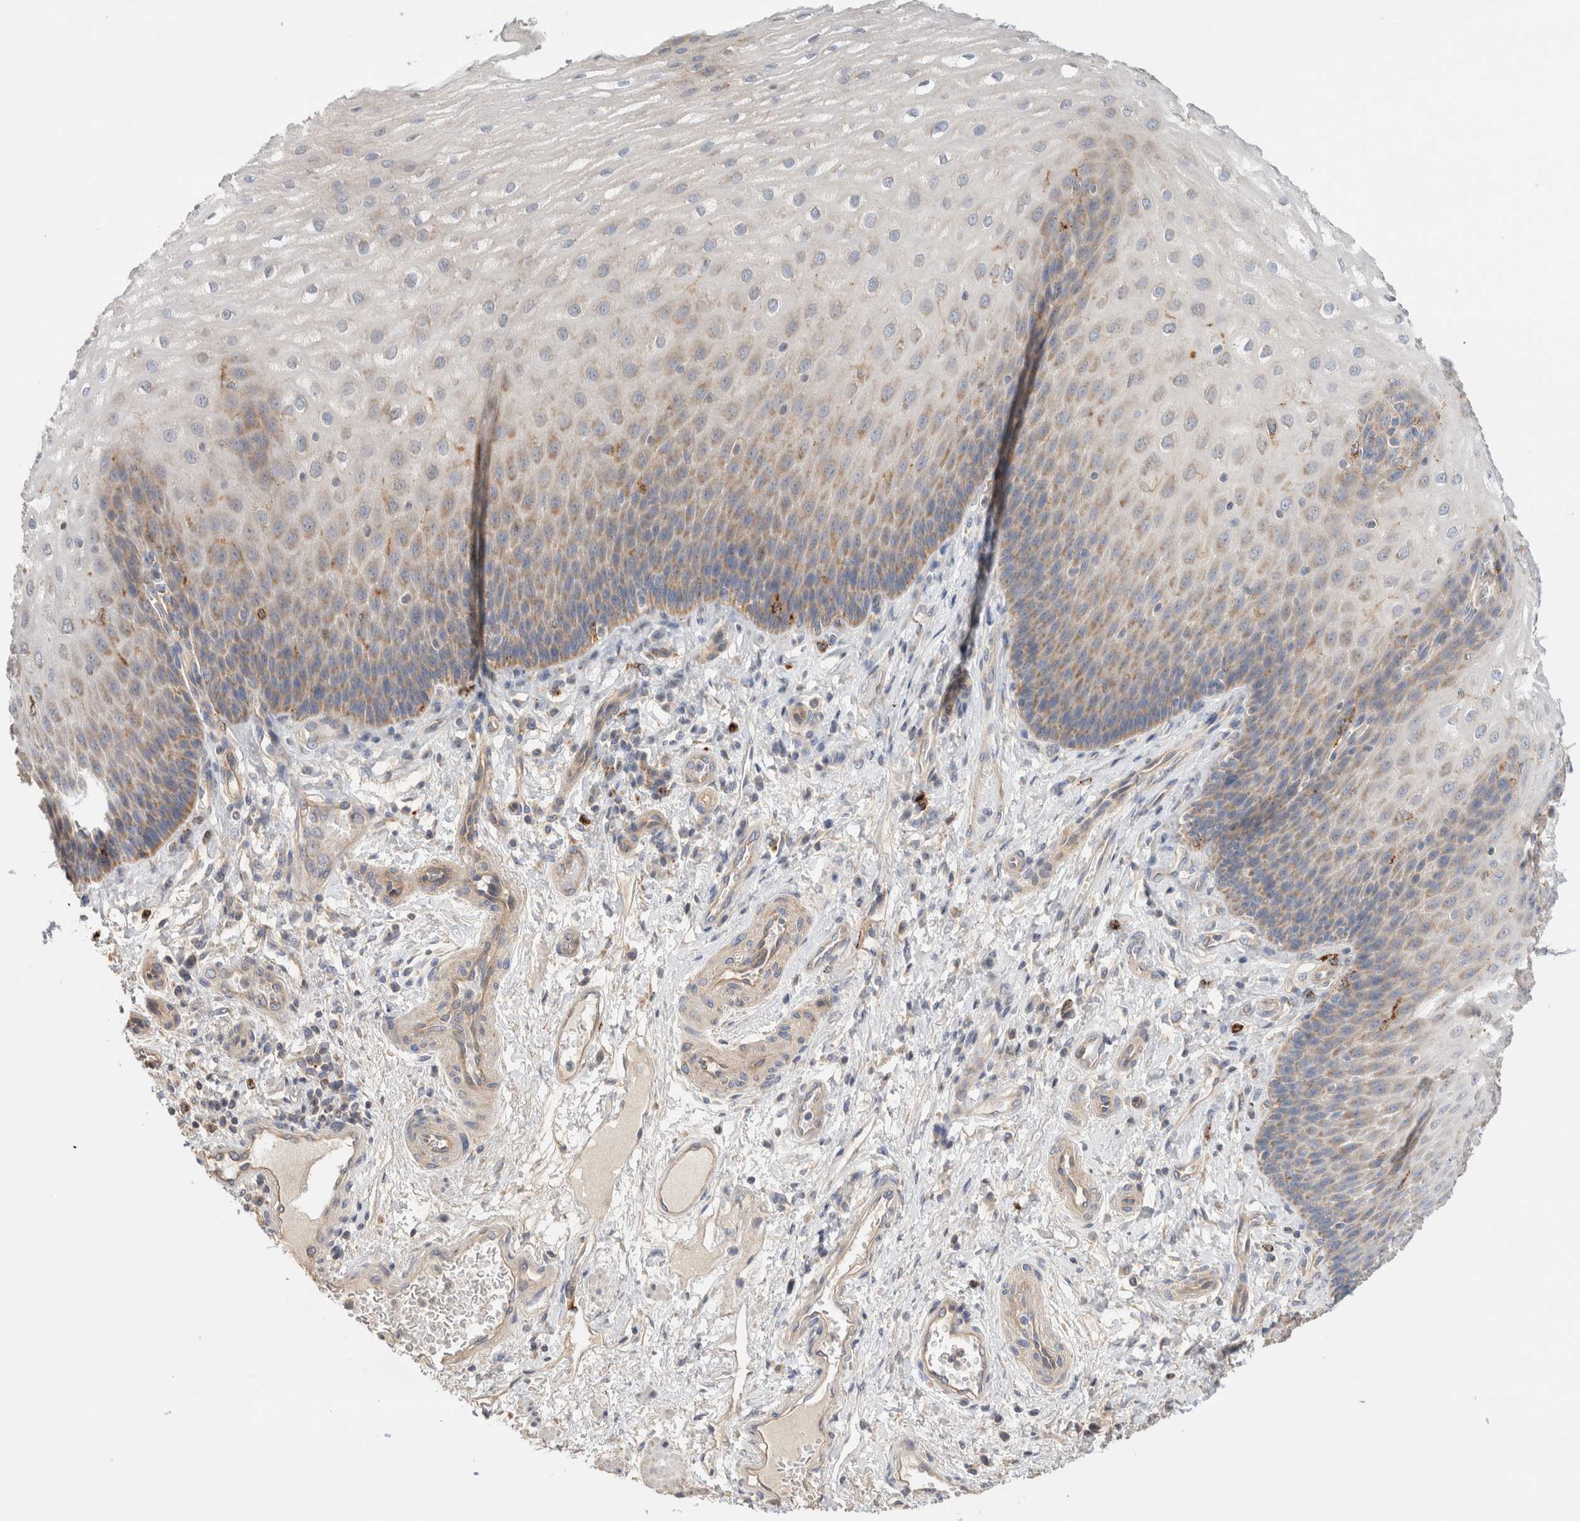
{"staining": {"intensity": "weak", "quantity": "25%-75%", "location": "cytoplasmic/membranous"}, "tissue": "esophagus", "cell_type": "Squamous epithelial cells", "image_type": "normal", "snomed": [{"axis": "morphology", "description": "Normal tissue, NOS"}, {"axis": "topography", "description": "Esophagus"}], "caption": "Immunohistochemical staining of unremarkable esophagus exhibits 25%-75% levels of weak cytoplasmic/membranous protein staining in approximately 25%-75% of squamous epithelial cells.", "gene": "B3GNTL1", "patient": {"sex": "male", "age": 54}}